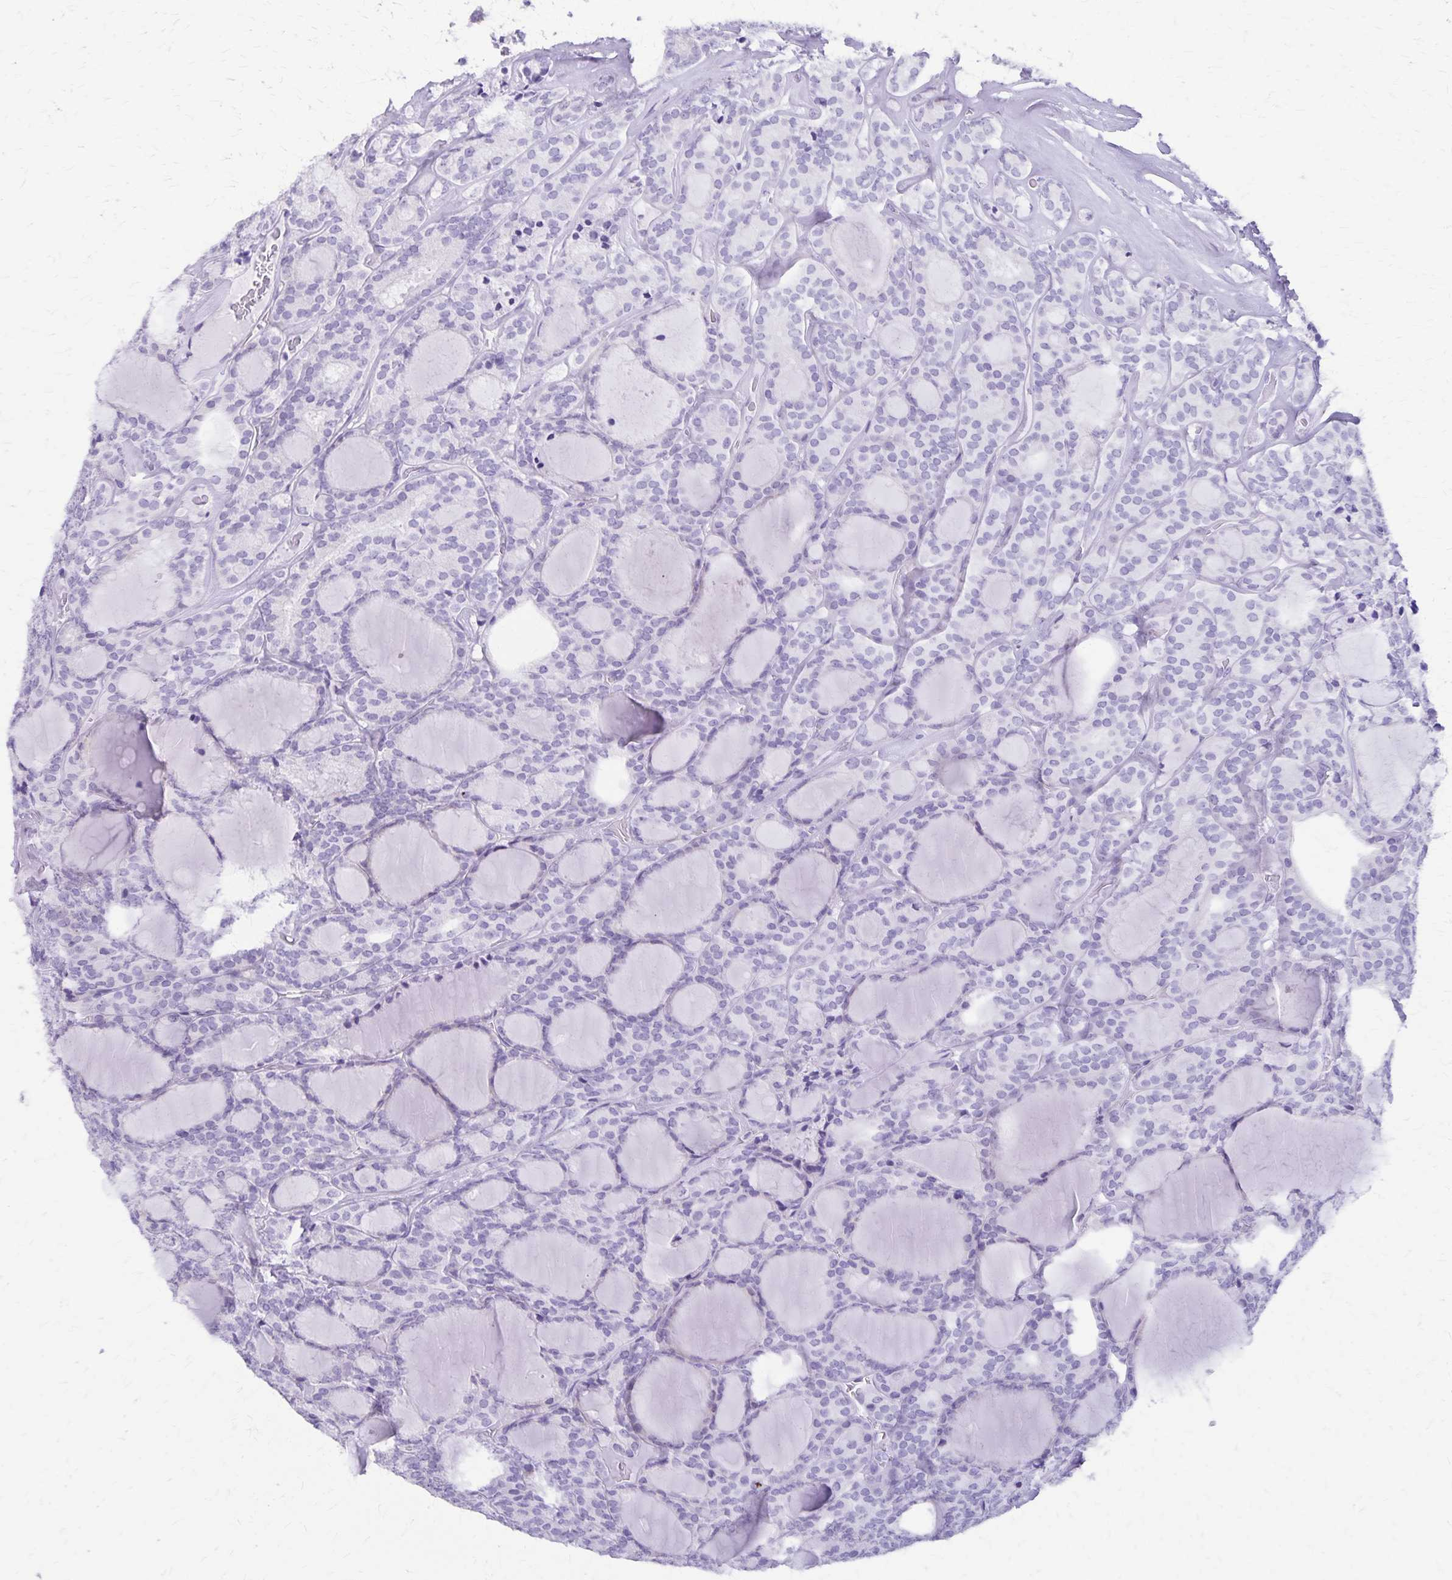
{"staining": {"intensity": "negative", "quantity": "none", "location": "none"}, "tissue": "thyroid cancer", "cell_type": "Tumor cells", "image_type": "cancer", "snomed": [{"axis": "morphology", "description": "Follicular adenoma carcinoma, NOS"}, {"axis": "topography", "description": "Thyroid gland"}], "caption": "This is an immunohistochemistry (IHC) histopathology image of follicular adenoma carcinoma (thyroid). There is no positivity in tumor cells.", "gene": "DEFA5", "patient": {"sex": "male", "age": 74}}